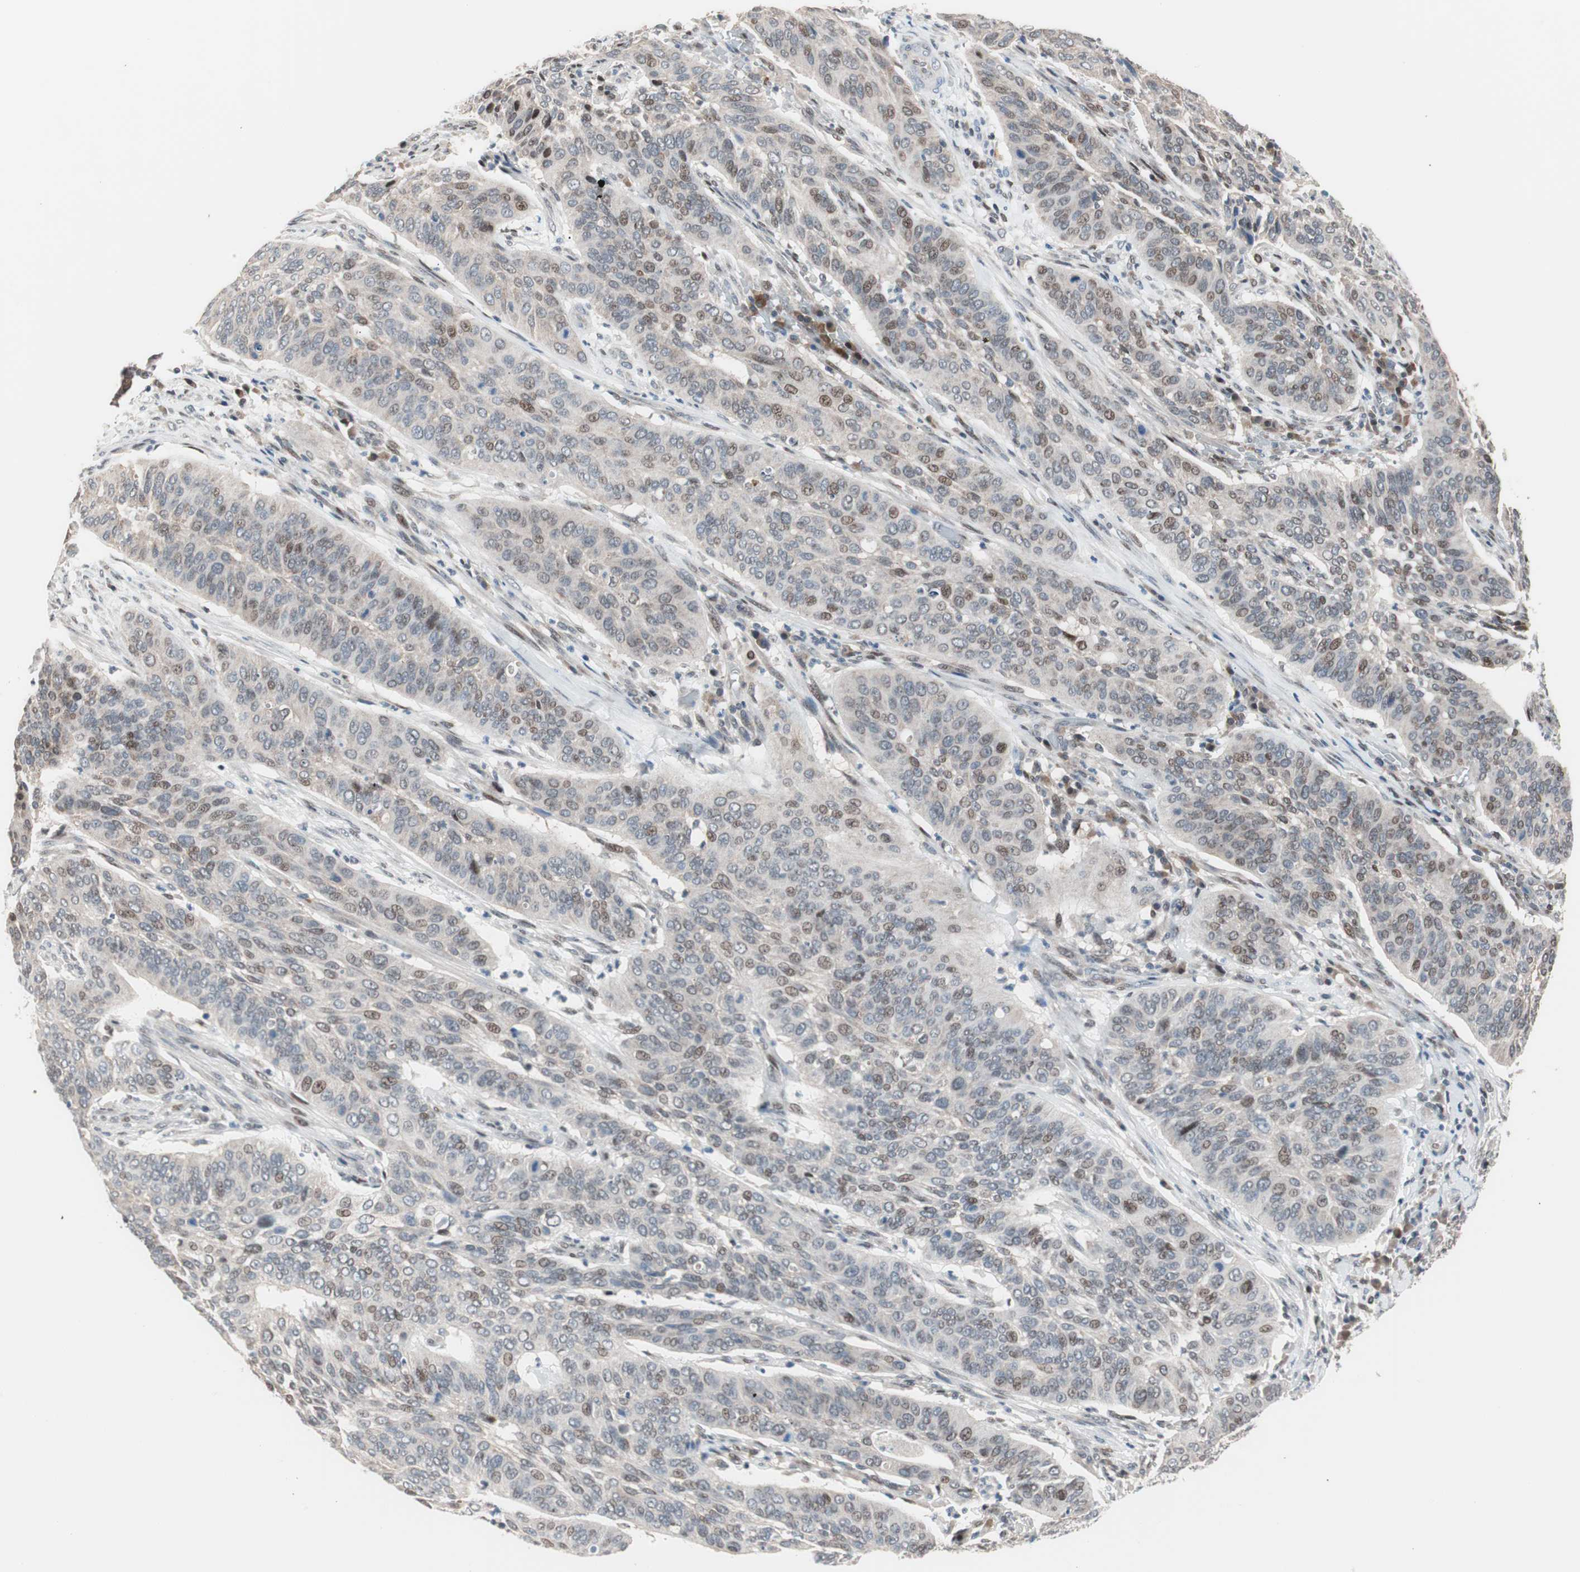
{"staining": {"intensity": "weak", "quantity": "<25%", "location": "nuclear"}, "tissue": "cervical cancer", "cell_type": "Tumor cells", "image_type": "cancer", "snomed": [{"axis": "morphology", "description": "Squamous cell carcinoma, NOS"}, {"axis": "topography", "description": "Cervix"}], "caption": "Immunohistochemistry micrograph of neoplastic tissue: cervical cancer stained with DAB (3,3'-diaminobenzidine) exhibits no significant protein expression in tumor cells.", "gene": "POLH", "patient": {"sex": "female", "age": 39}}